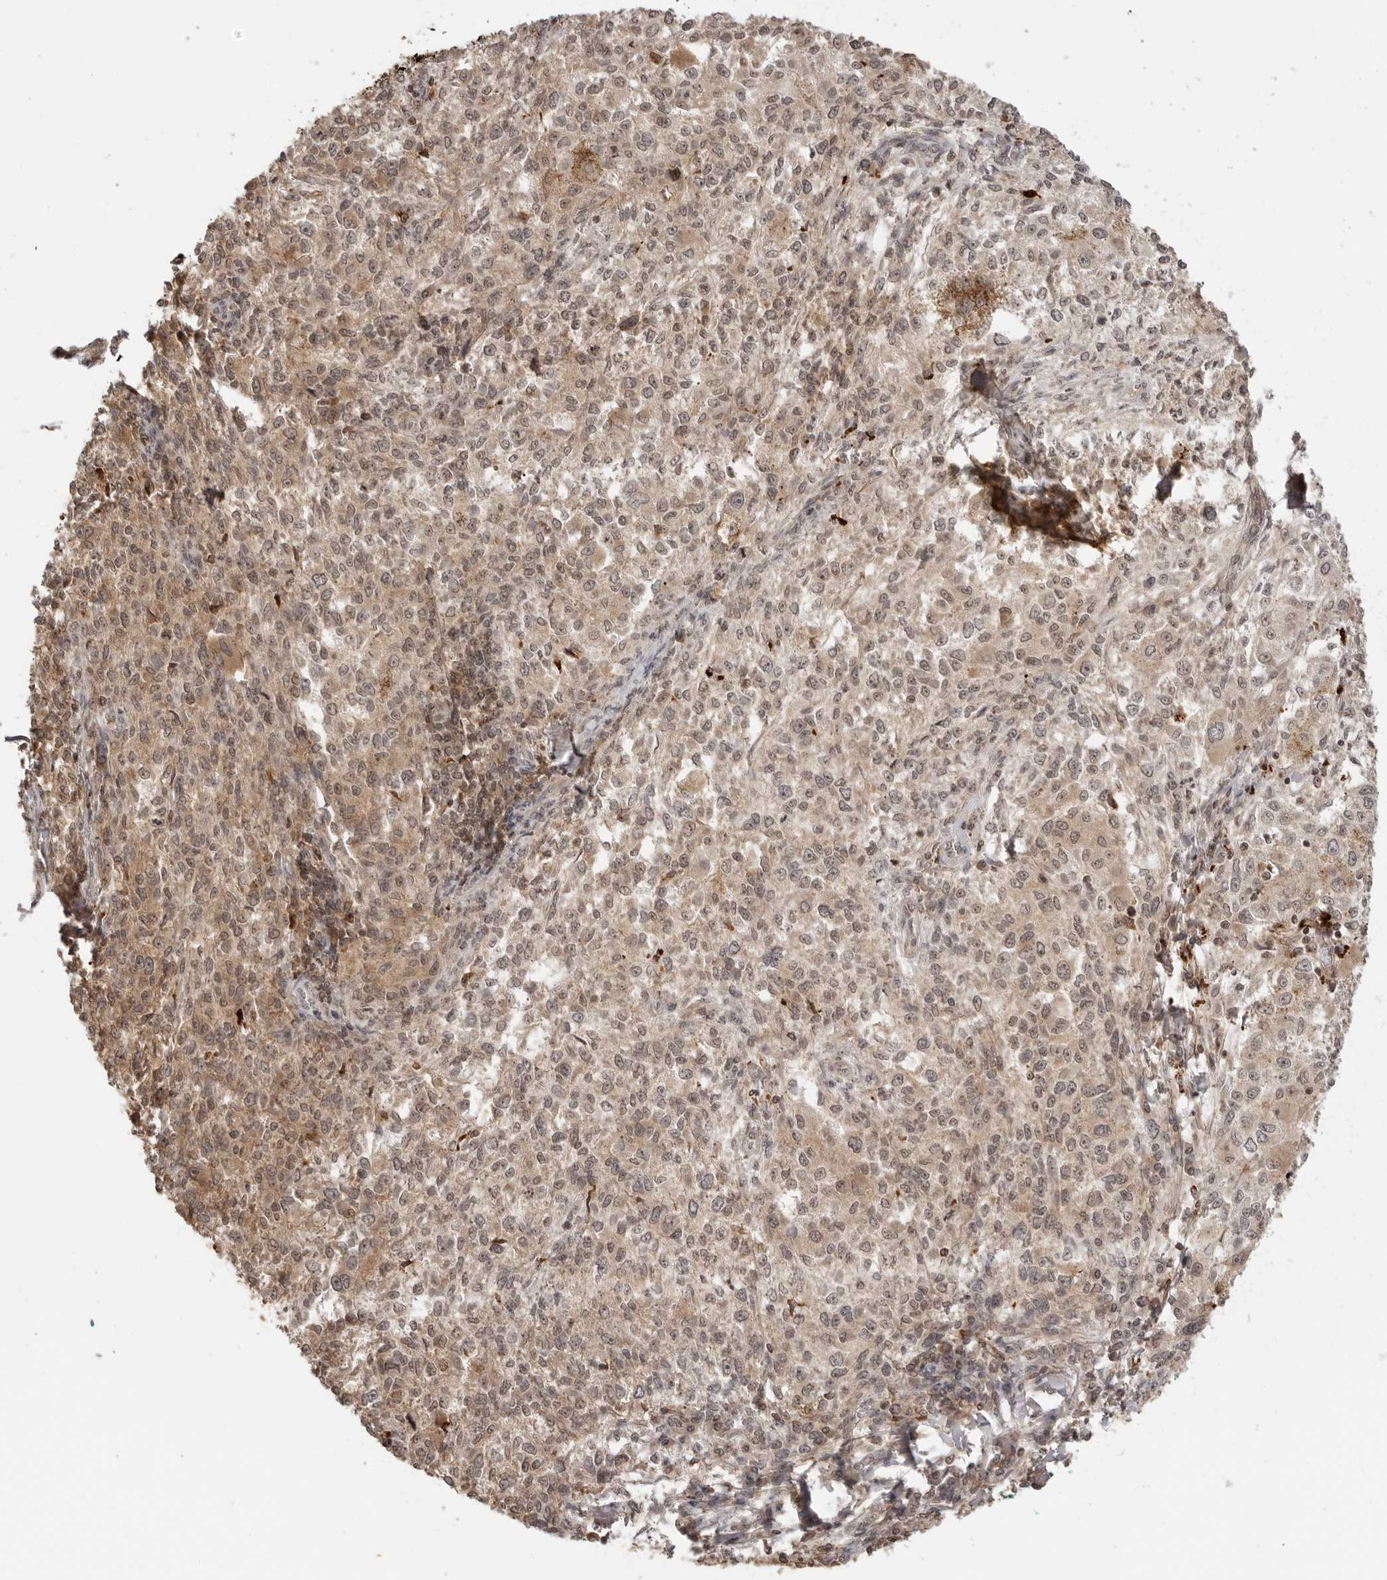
{"staining": {"intensity": "weak", "quantity": "25%-75%", "location": "cytoplasmic/membranous,nuclear"}, "tissue": "melanoma", "cell_type": "Tumor cells", "image_type": "cancer", "snomed": [{"axis": "morphology", "description": "Necrosis, NOS"}, {"axis": "morphology", "description": "Malignant melanoma, NOS"}, {"axis": "topography", "description": "Skin"}], "caption": "DAB (3,3'-diaminobenzidine) immunohistochemical staining of melanoma reveals weak cytoplasmic/membranous and nuclear protein staining in approximately 25%-75% of tumor cells. Ihc stains the protein in brown and the nuclei are stained blue.", "gene": "IKBKE", "patient": {"sex": "female", "age": 87}}